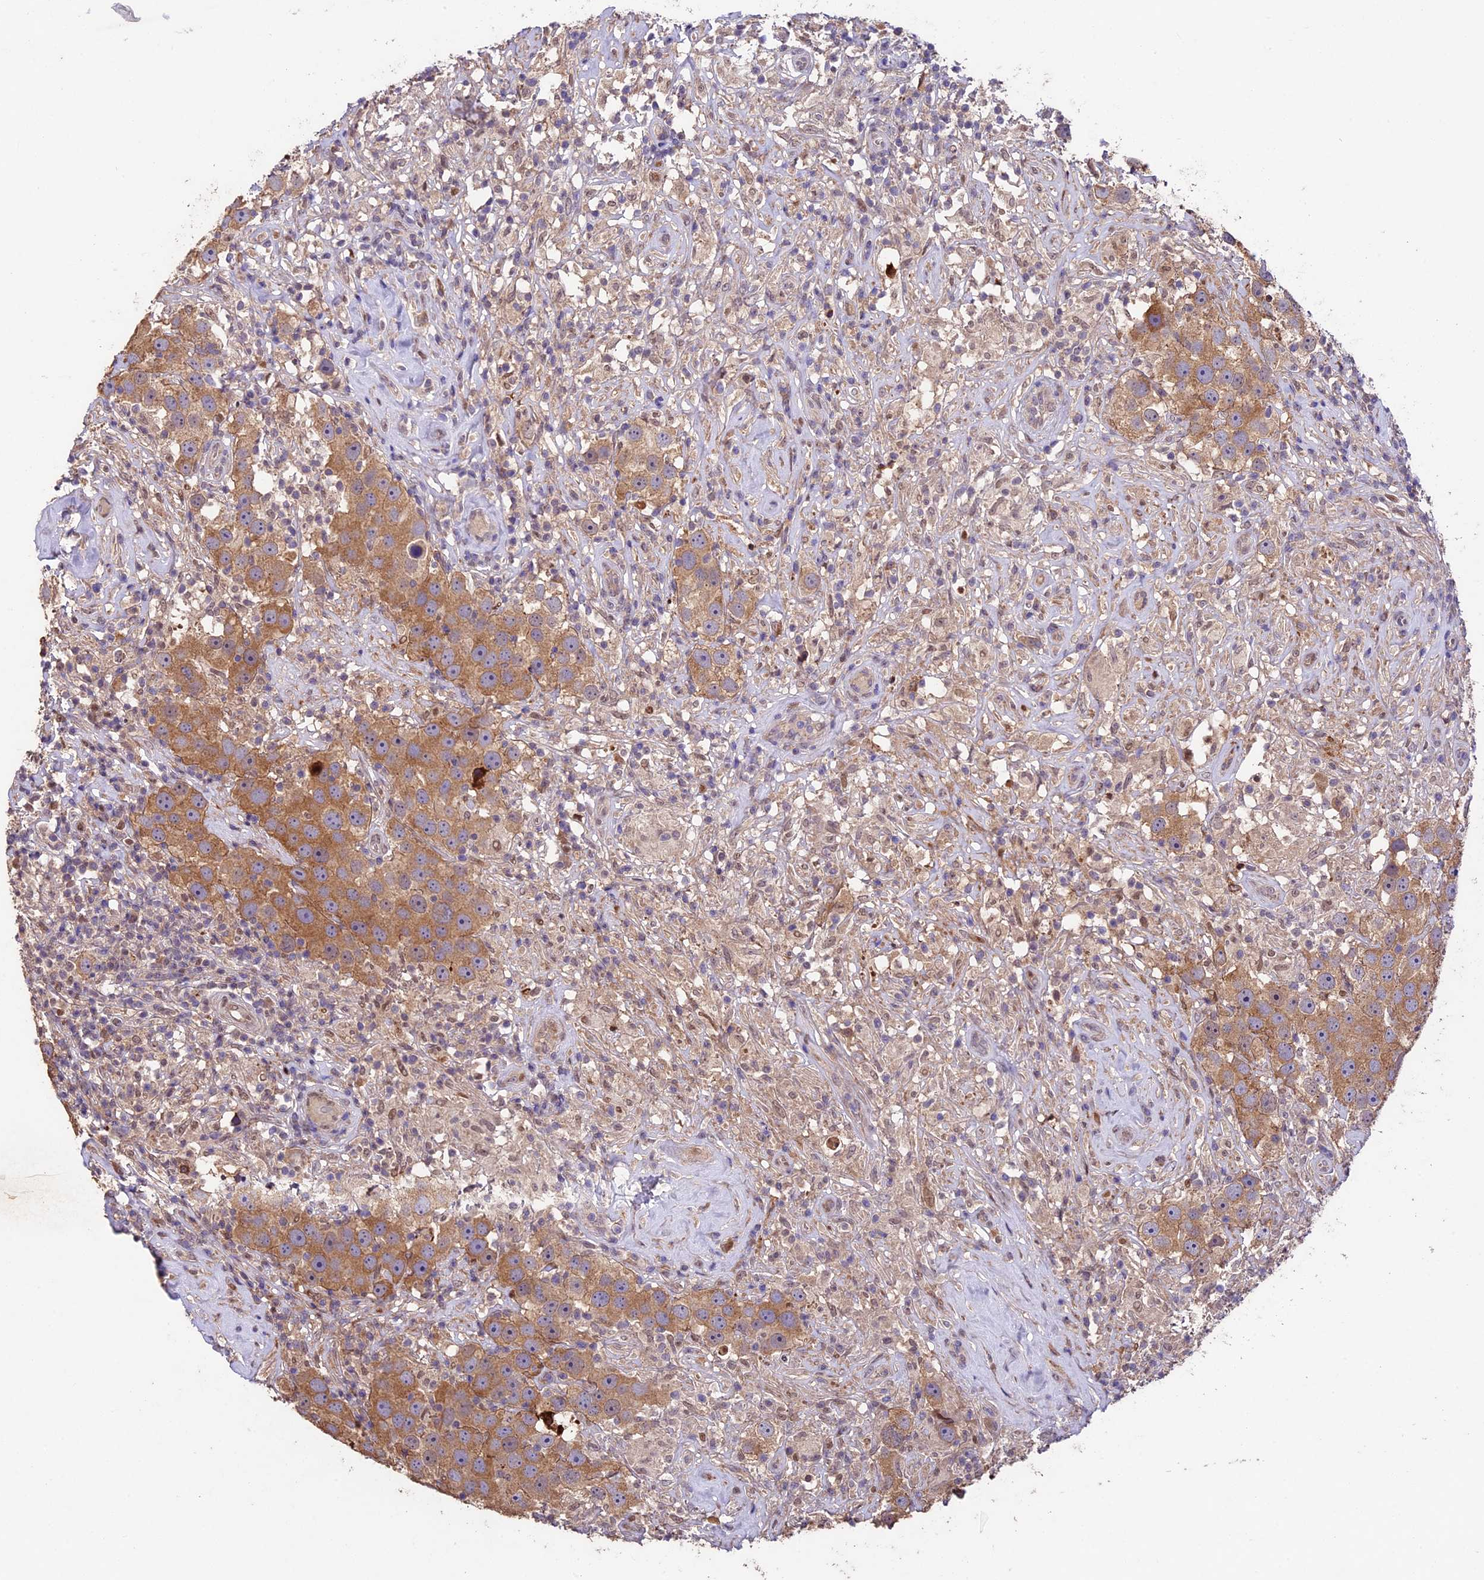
{"staining": {"intensity": "moderate", "quantity": ">75%", "location": "cytoplasmic/membranous"}, "tissue": "testis cancer", "cell_type": "Tumor cells", "image_type": "cancer", "snomed": [{"axis": "morphology", "description": "Seminoma, NOS"}, {"axis": "topography", "description": "Testis"}], "caption": "Immunohistochemical staining of human seminoma (testis) shows moderate cytoplasmic/membranous protein expression in approximately >75% of tumor cells. Ihc stains the protein of interest in brown and the nuclei are stained blue.", "gene": "SBNO2", "patient": {"sex": "male", "age": 49}}